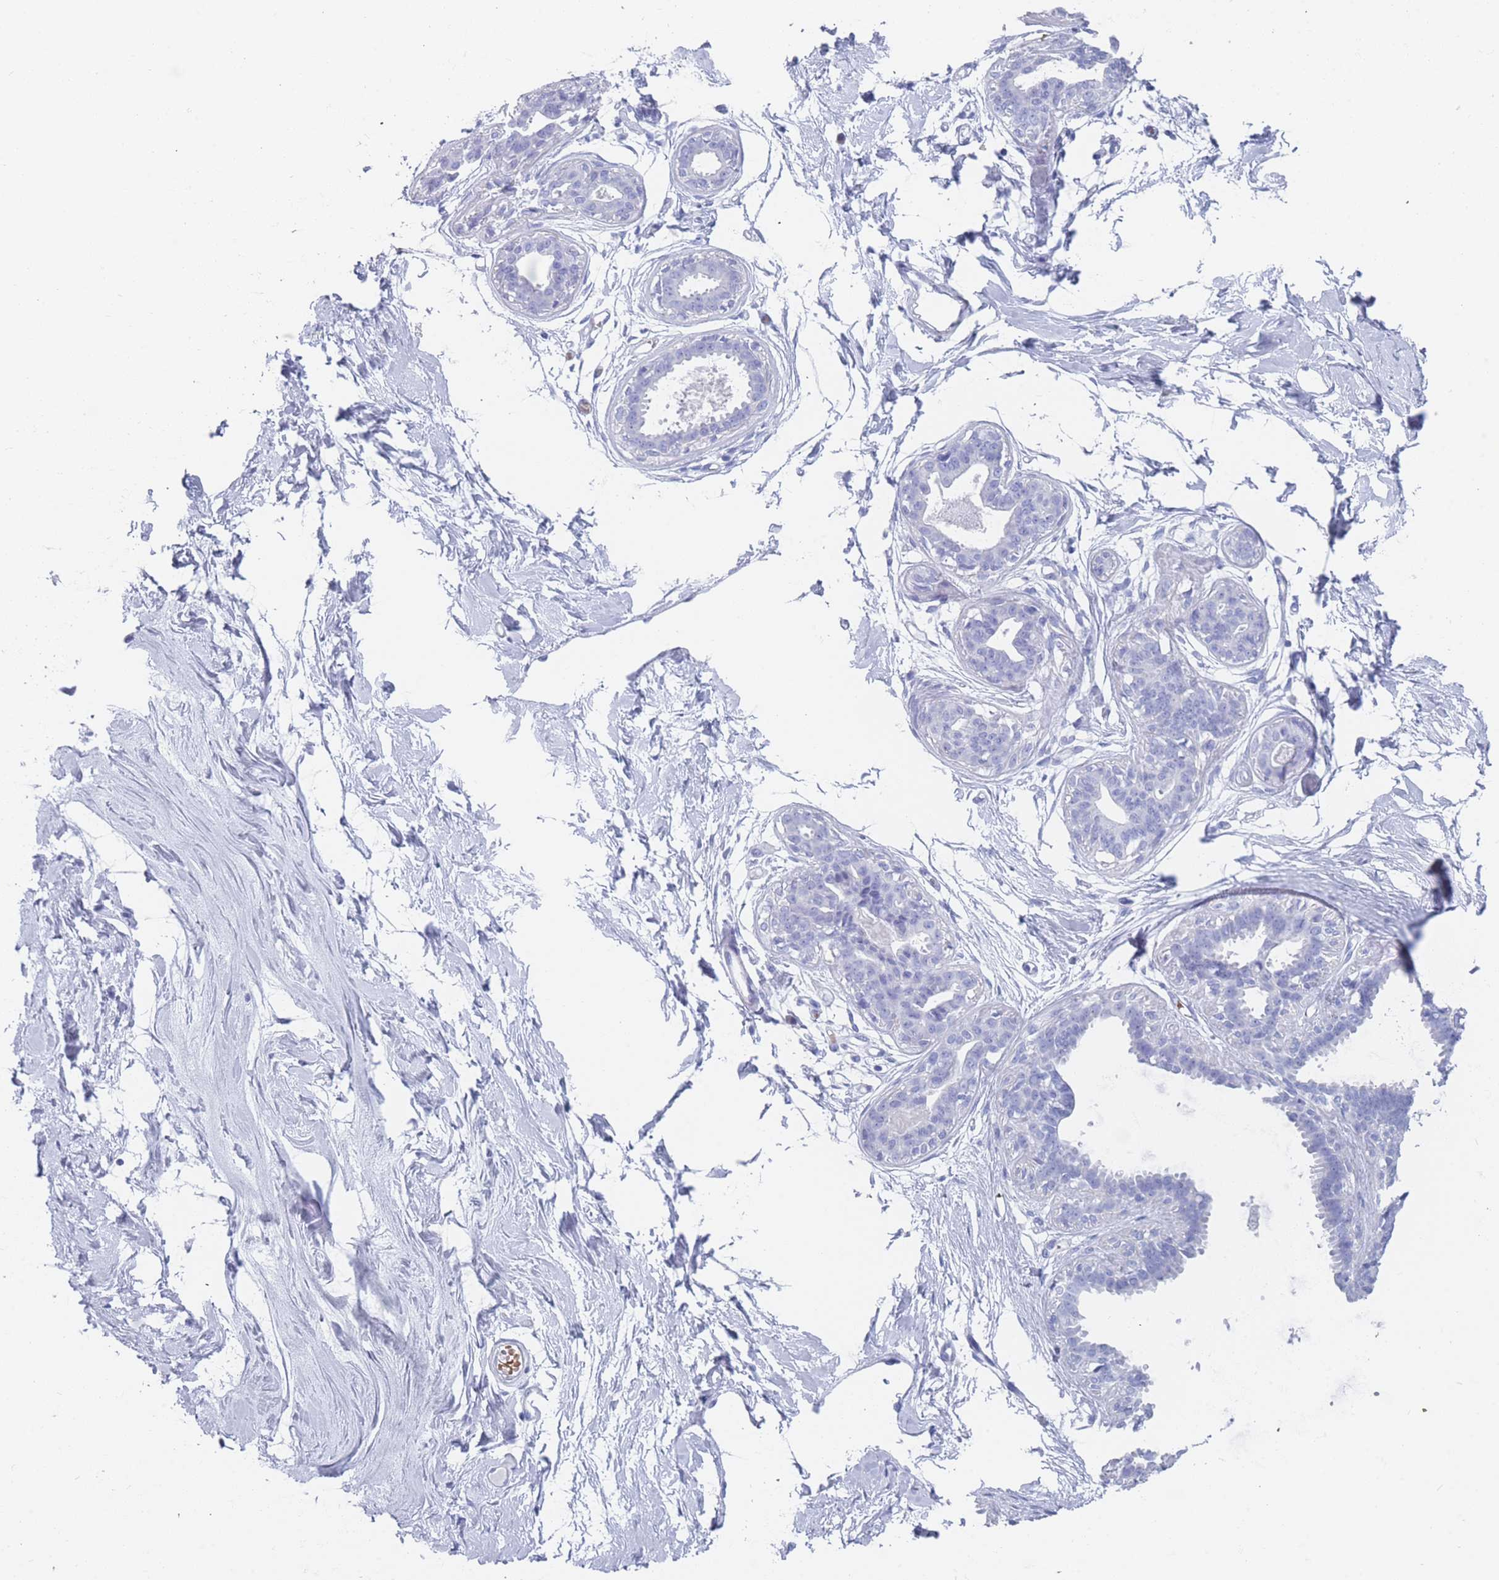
{"staining": {"intensity": "negative", "quantity": "none", "location": "none"}, "tissue": "breast", "cell_type": "Adipocytes", "image_type": "normal", "snomed": [{"axis": "morphology", "description": "Normal tissue, NOS"}, {"axis": "topography", "description": "Breast"}], "caption": "IHC of normal breast shows no expression in adipocytes. Nuclei are stained in blue.", "gene": "OR5D16", "patient": {"sex": "female", "age": 45}}